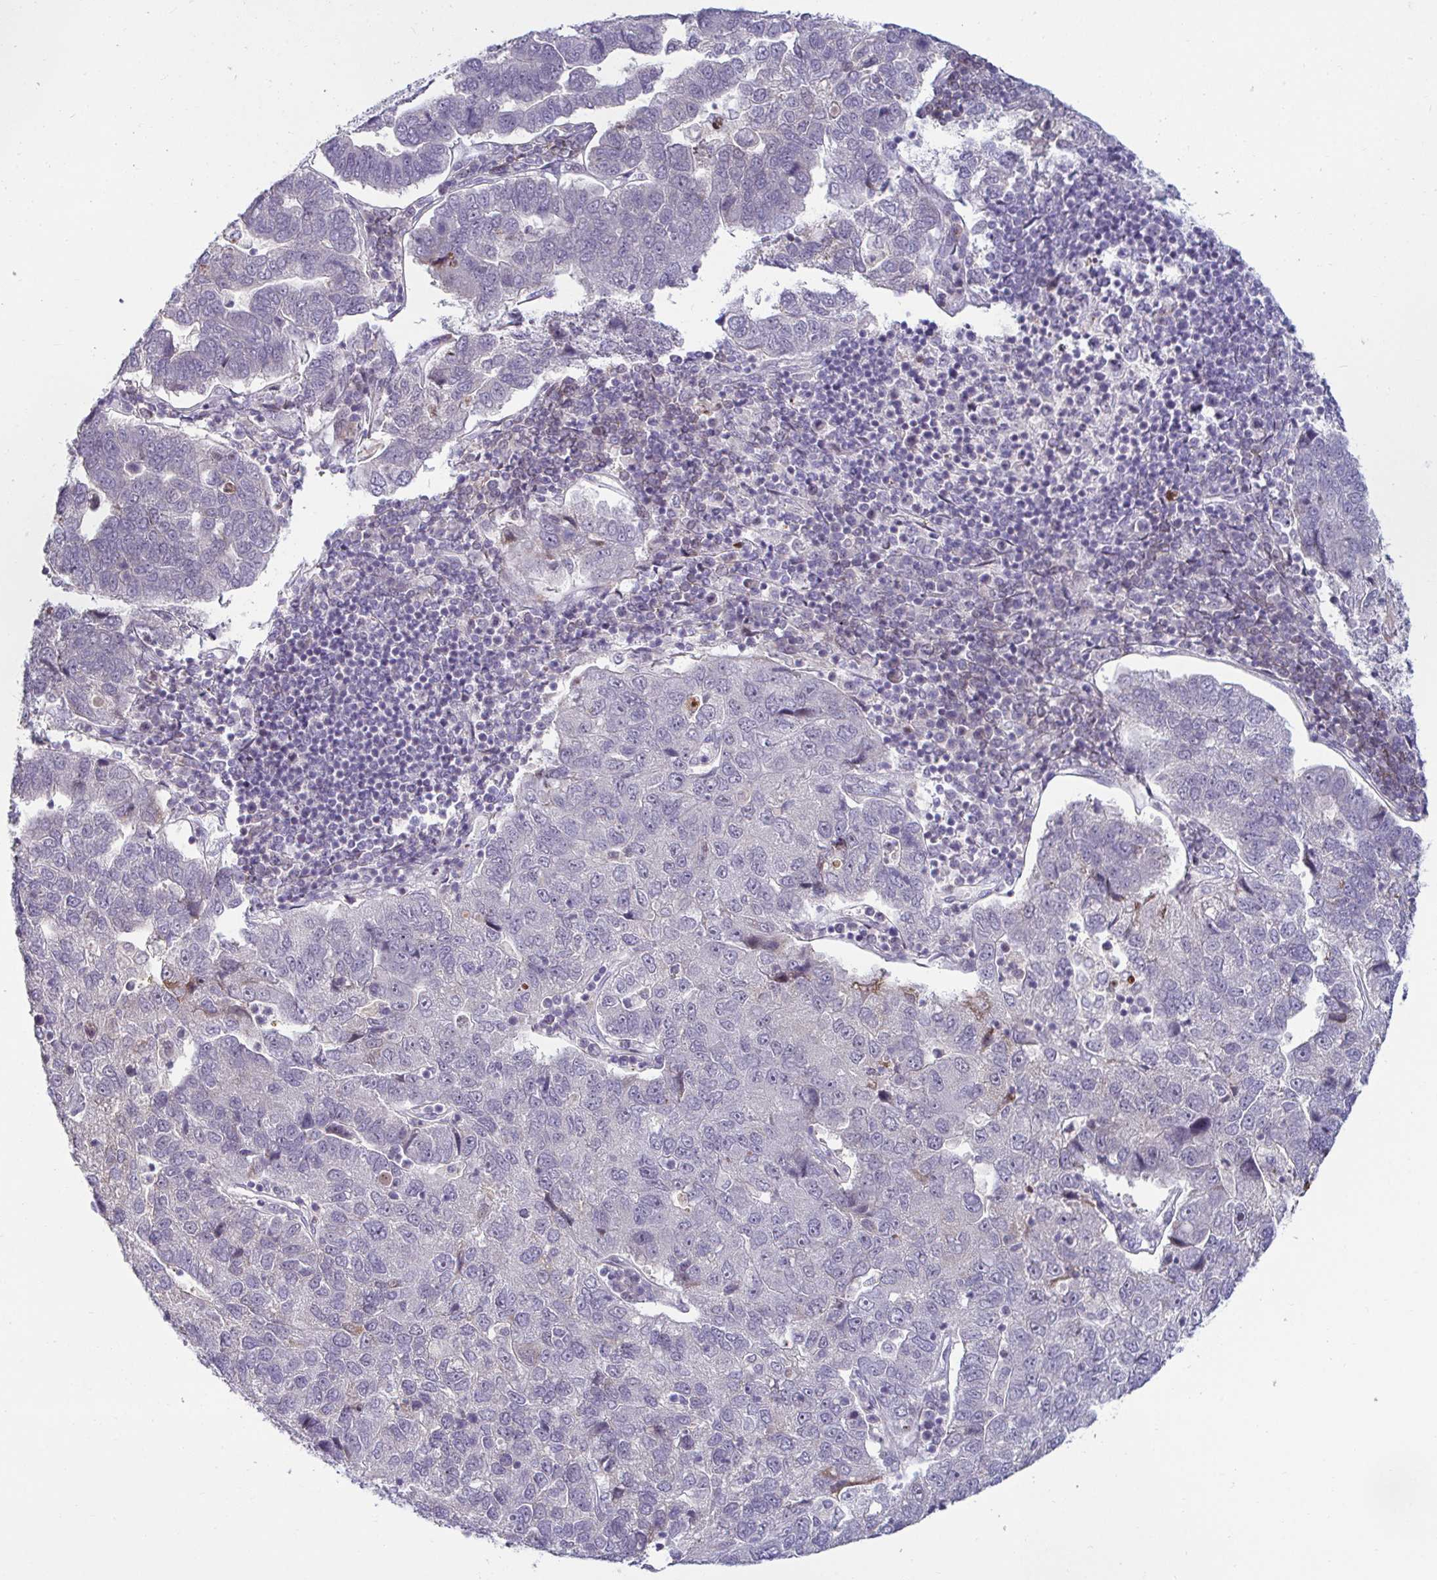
{"staining": {"intensity": "negative", "quantity": "none", "location": "none"}, "tissue": "pancreatic cancer", "cell_type": "Tumor cells", "image_type": "cancer", "snomed": [{"axis": "morphology", "description": "Adenocarcinoma, NOS"}, {"axis": "topography", "description": "Pancreas"}], "caption": "The micrograph reveals no staining of tumor cells in pancreatic cancer.", "gene": "GSTM1", "patient": {"sex": "female", "age": 61}}